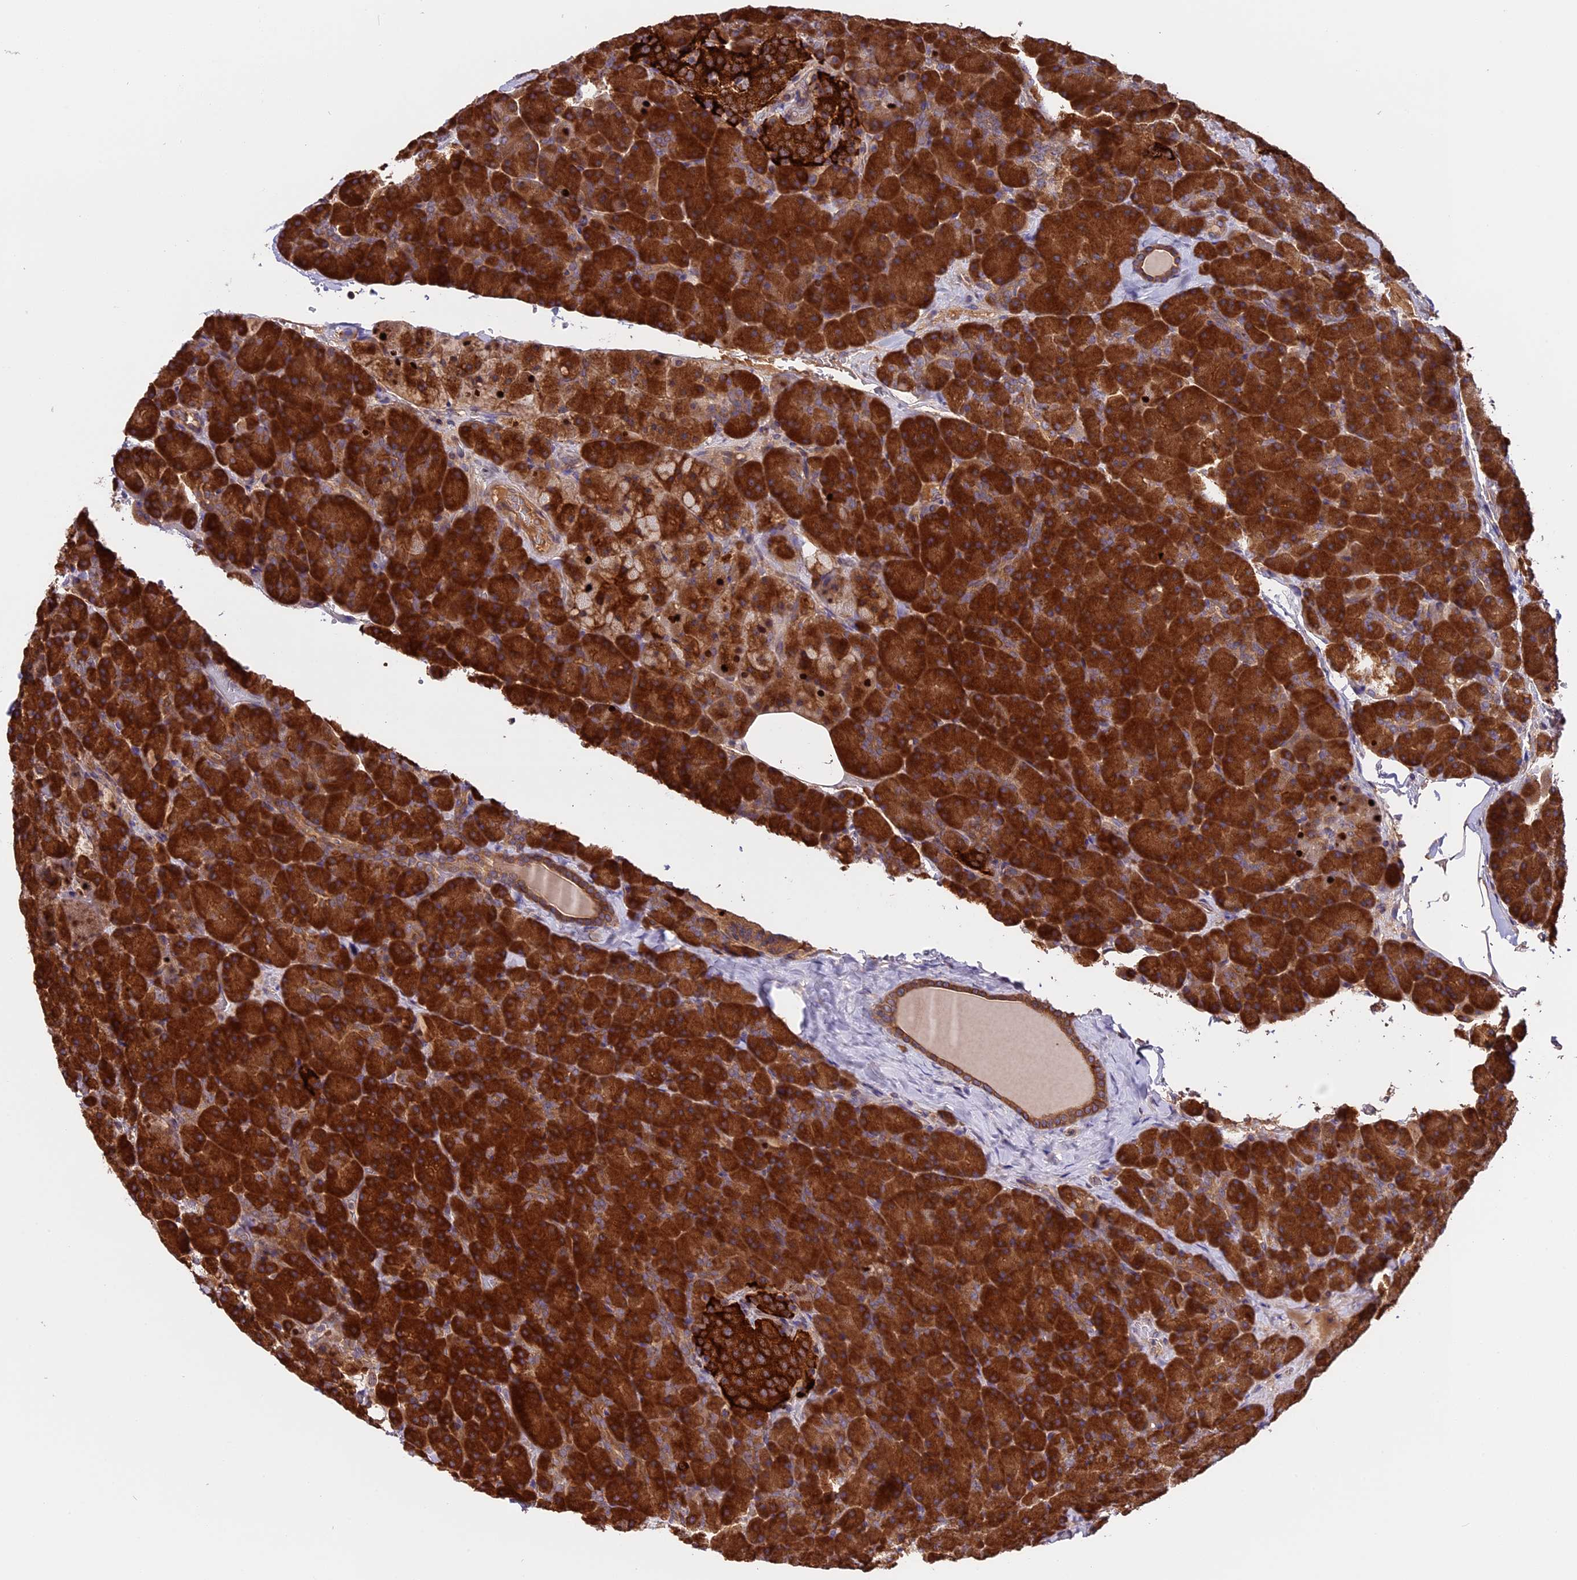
{"staining": {"intensity": "strong", "quantity": ">75%", "location": "cytoplasmic/membranous"}, "tissue": "pancreas", "cell_type": "Exocrine glandular cells", "image_type": "normal", "snomed": [{"axis": "morphology", "description": "Normal tissue, NOS"}, {"axis": "topography", "description": "Pancreas"}], "caption": "The immunohistochemical stain highlights strong cytoplasmic/membranous positivity in exocrine glandular cells of unremarkable pancreas. (brown staining indicates protein expression, while blue staining denotes nuclei).", "gene": "SETD6", "patient": {"sex": "male", "age": 36}}